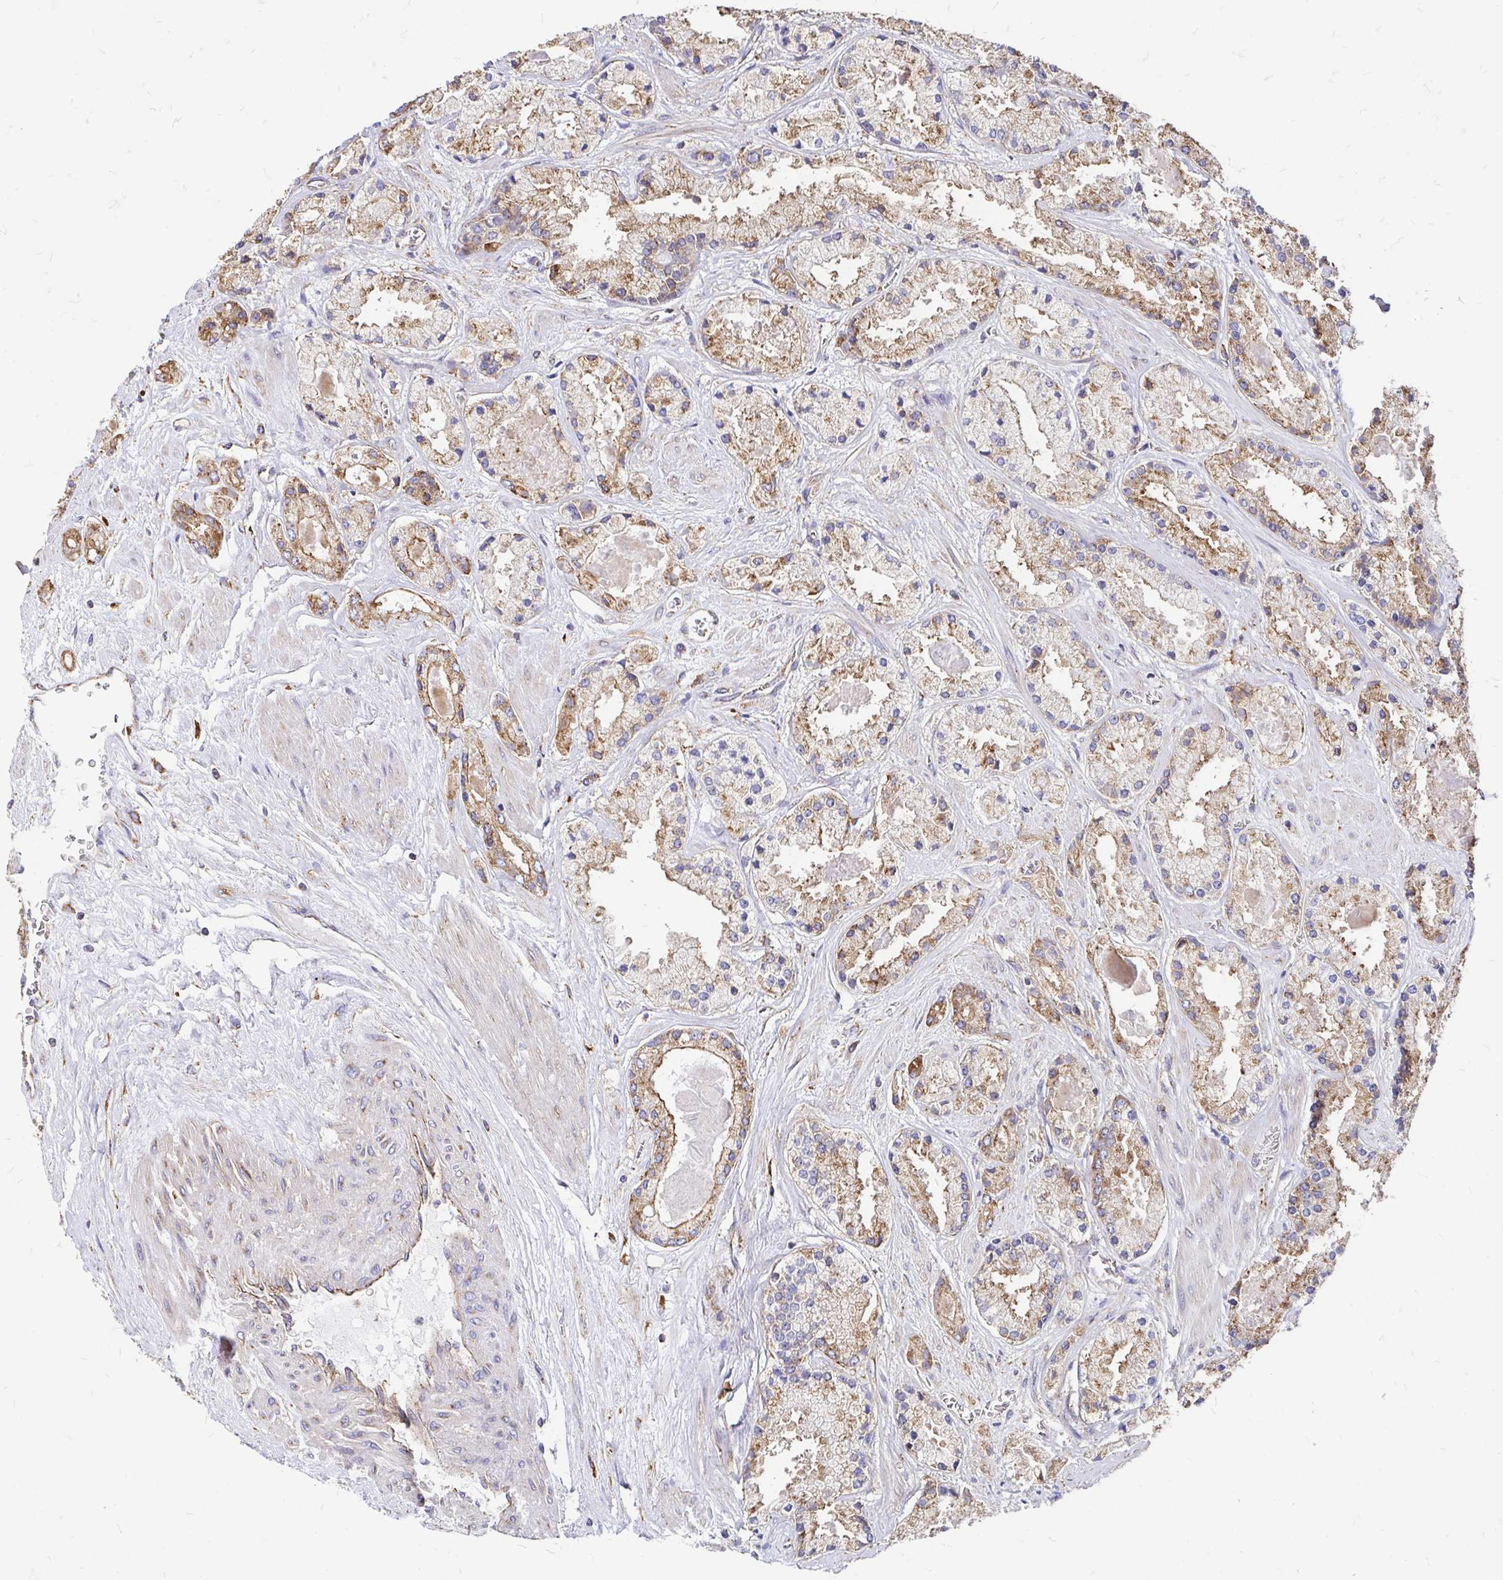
{"staining": {"intensity": "moderate", "quantity": ">75%", "location": "cytoplasmic/membranous"}, "tissue": "prostate cancer", "cell_type": "Tumor cells", "image_type": "cancer", "snomed": [{"axis": "morphology", "description": "Adenocarcinoma, High grade"}, {"axis": "topography", "description": "Prostate"}], "caption": "Human prostate cancer (adenocarcinoma (high-grade)) stained for a protein (brown) exhibits moderate cytoplasmic/membranous positive staining in approximately >75% of tumor cells.", "gene": "CLTC", "patient": {"sex": "male", "age": 67}}